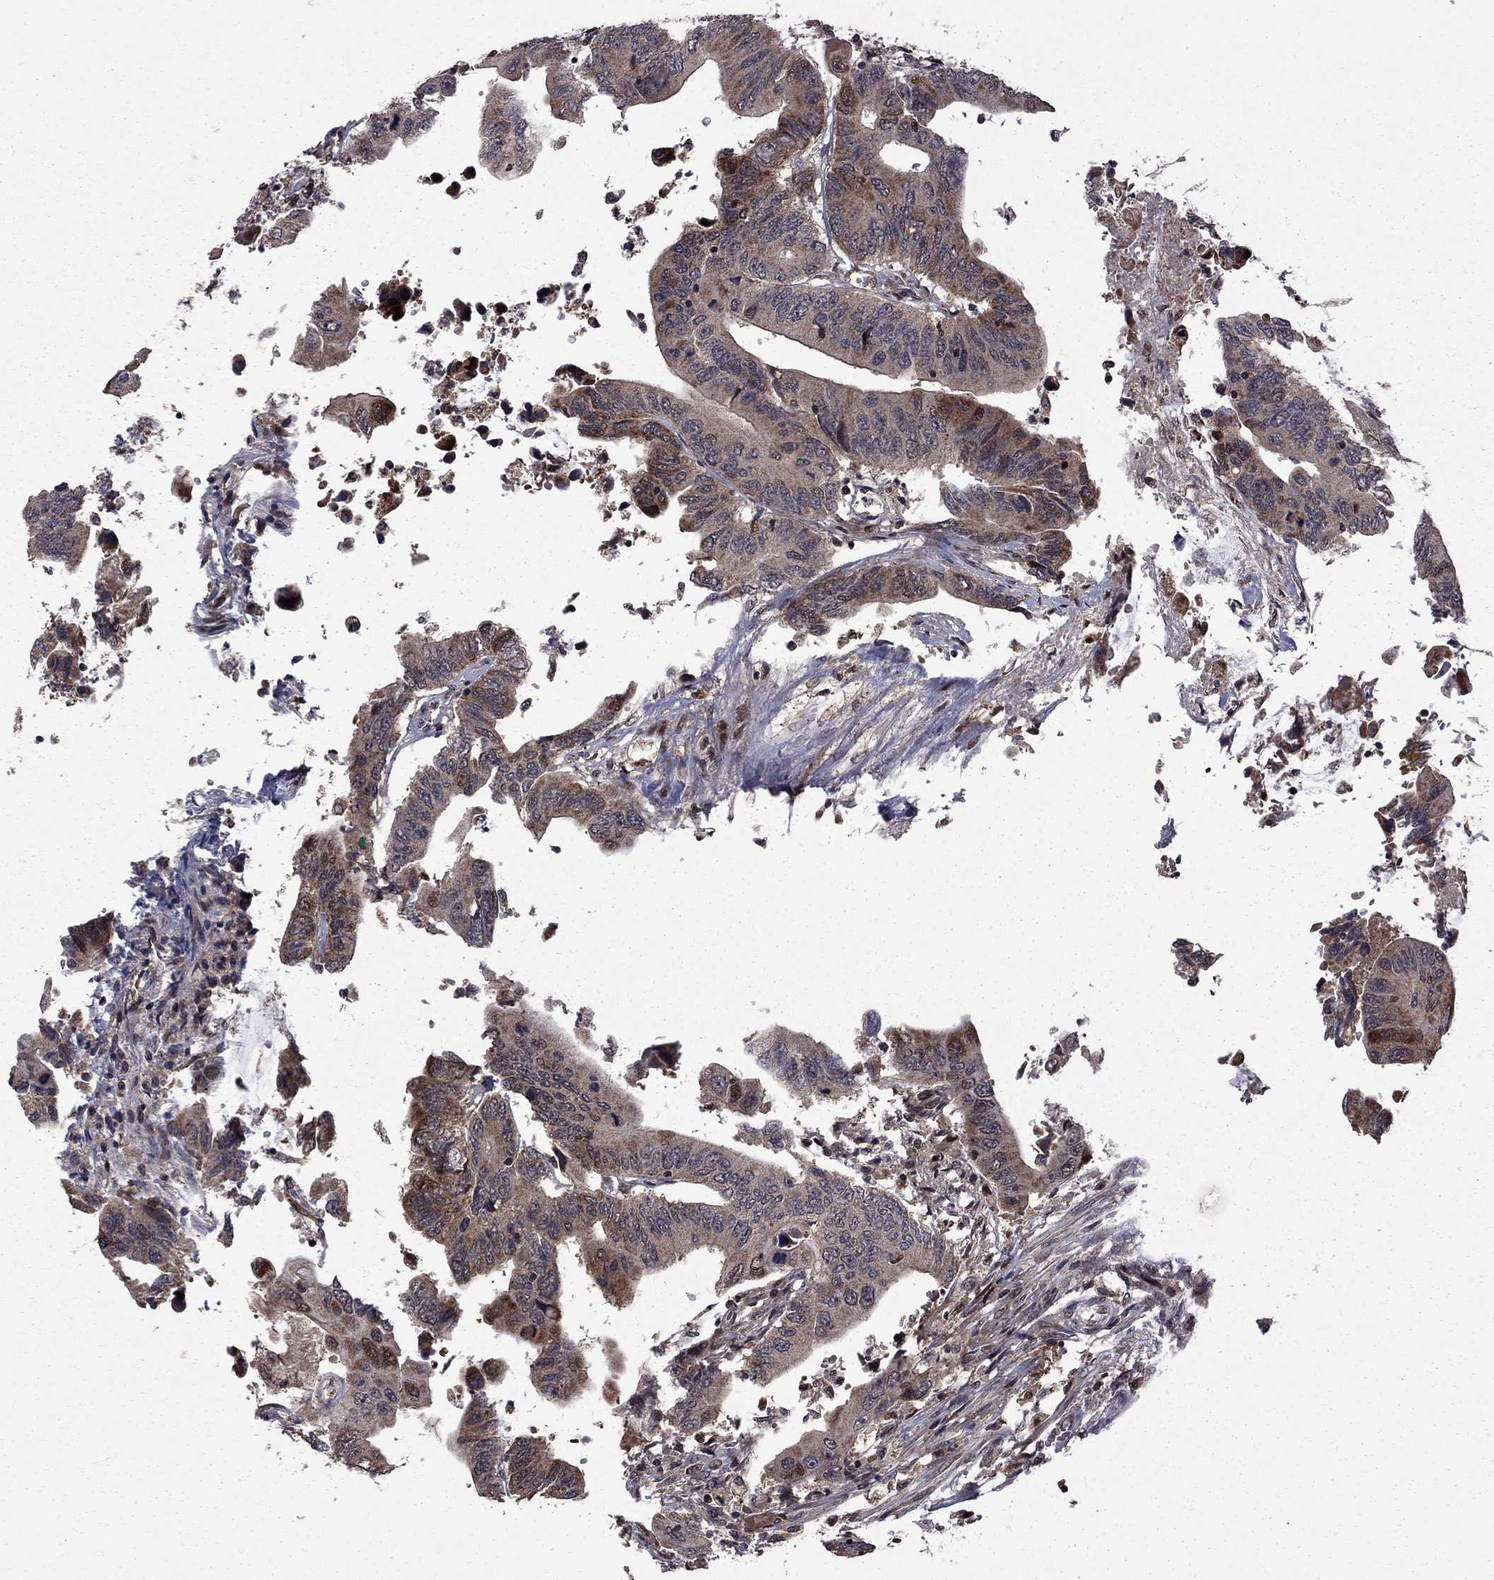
{"staining": {"intensity": "moderate", "quantity": "25%-75%", "location": "cytoplasmic/membranous"}, "tissue": "colorectal cancer", "cell_type": "Tumor cells", "image_type": "cancer", "snomed": [{"axis": "morphology", "description": "Adenocarcinoma, NOS"}, {"axis": "topography", "description": "Colon"}], "caption": "Brown immunohistochemical staining in colorectal adenocarcinoma exhibits moderate cytoplasmic/membranous staining in about 25%-75% of tumor cells.", "gene": "IPP", "patient": {"sex": "female", "age": 90}}